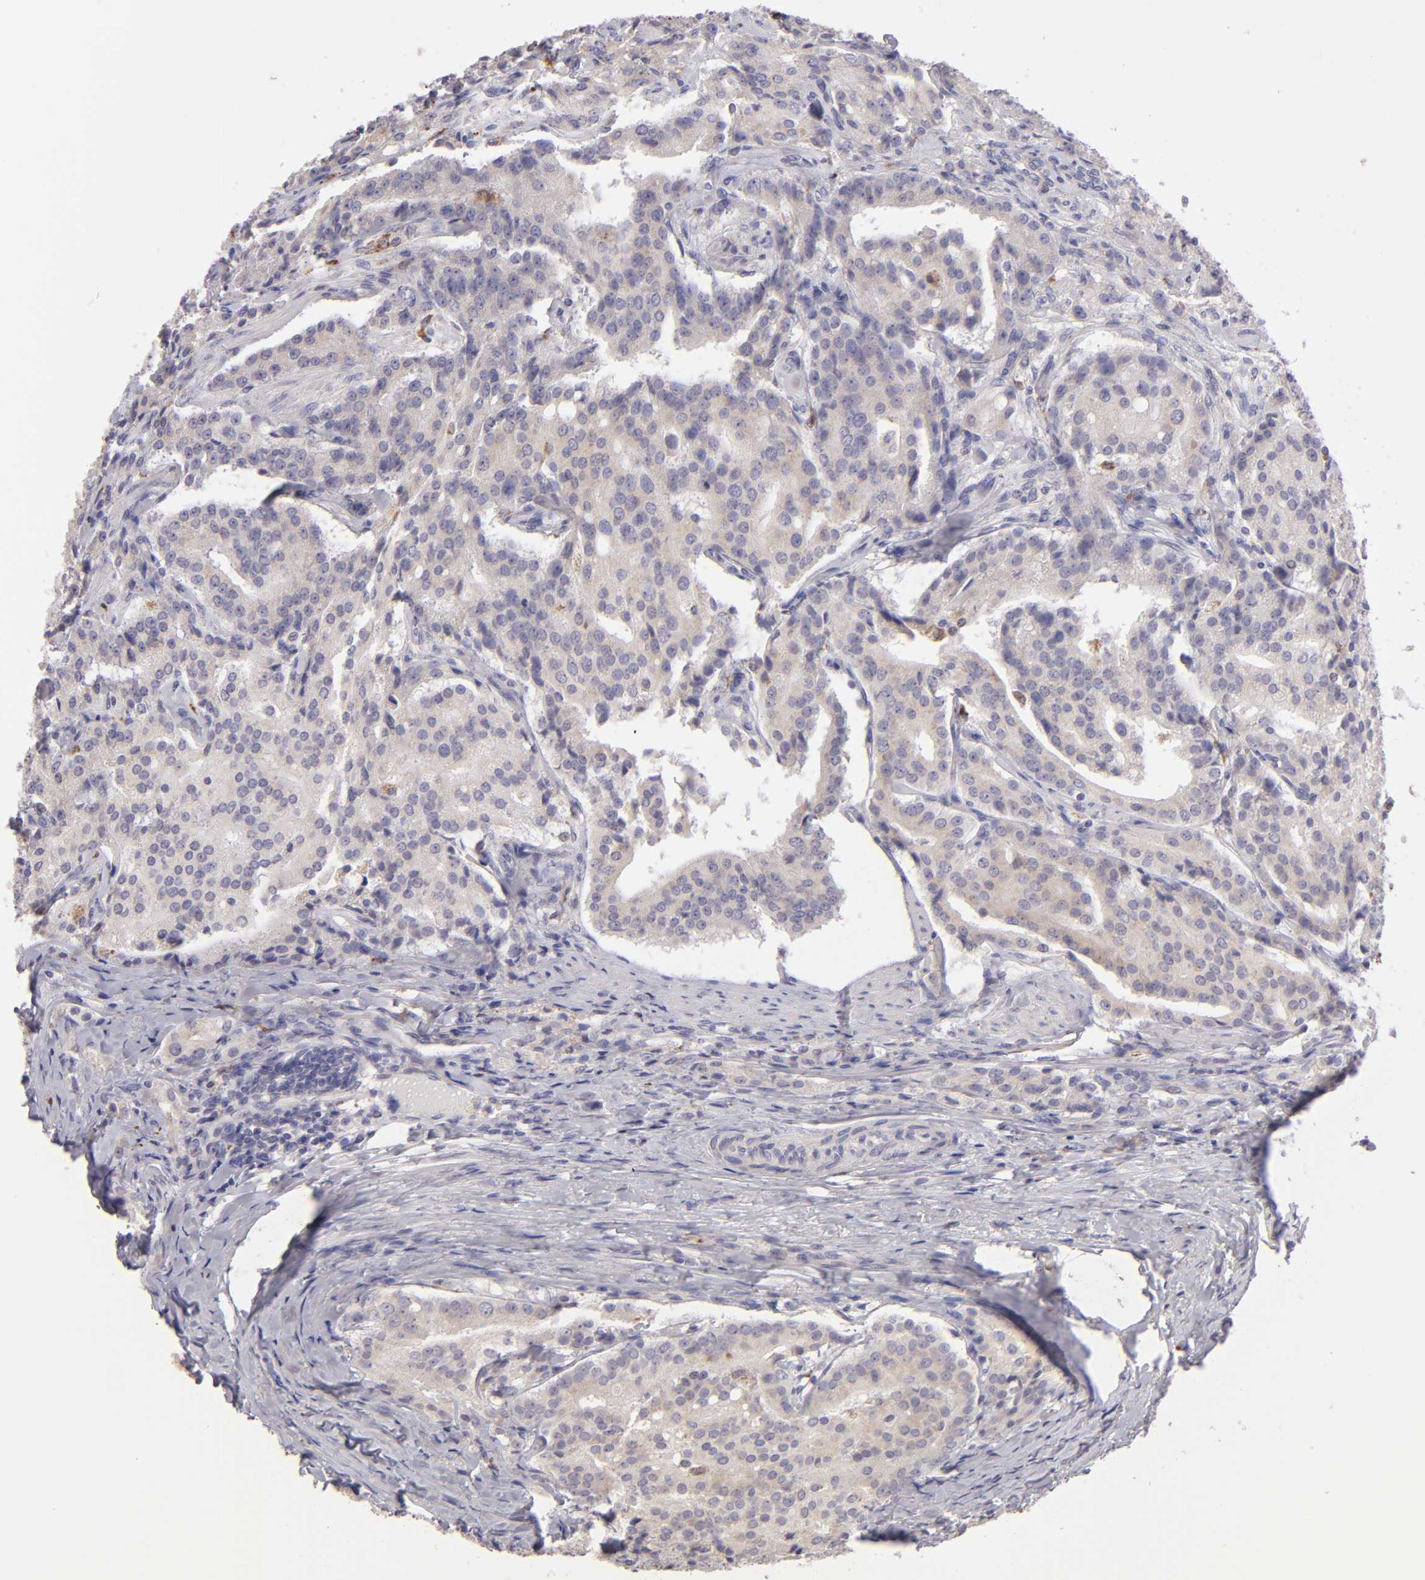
{"staining": {"intensity": "weak", "quantity": ">75%", "location": "cytoplasmic/membranous"}, "tissue": "prostate cancer", "cell_type": "Tumor cells", "image_type": "cancer", "snomed": [{"axis": "morphology", "description": "Adenocarcinoma, Medium grade"}, {"axis": "topography", "description": "Prostate"}], "caption": "Immunohistochemical staining of human prostate cancer (adenocarcinoma (medium-grade)) exhibits weak cytoplasmic/membranous protein expression in about >75% of tumor cells. The protein is shown in brown color, while the nuclei are stained blue.", "gene": "TRAF3", "patient": {"sex": "male", "age": 72}}